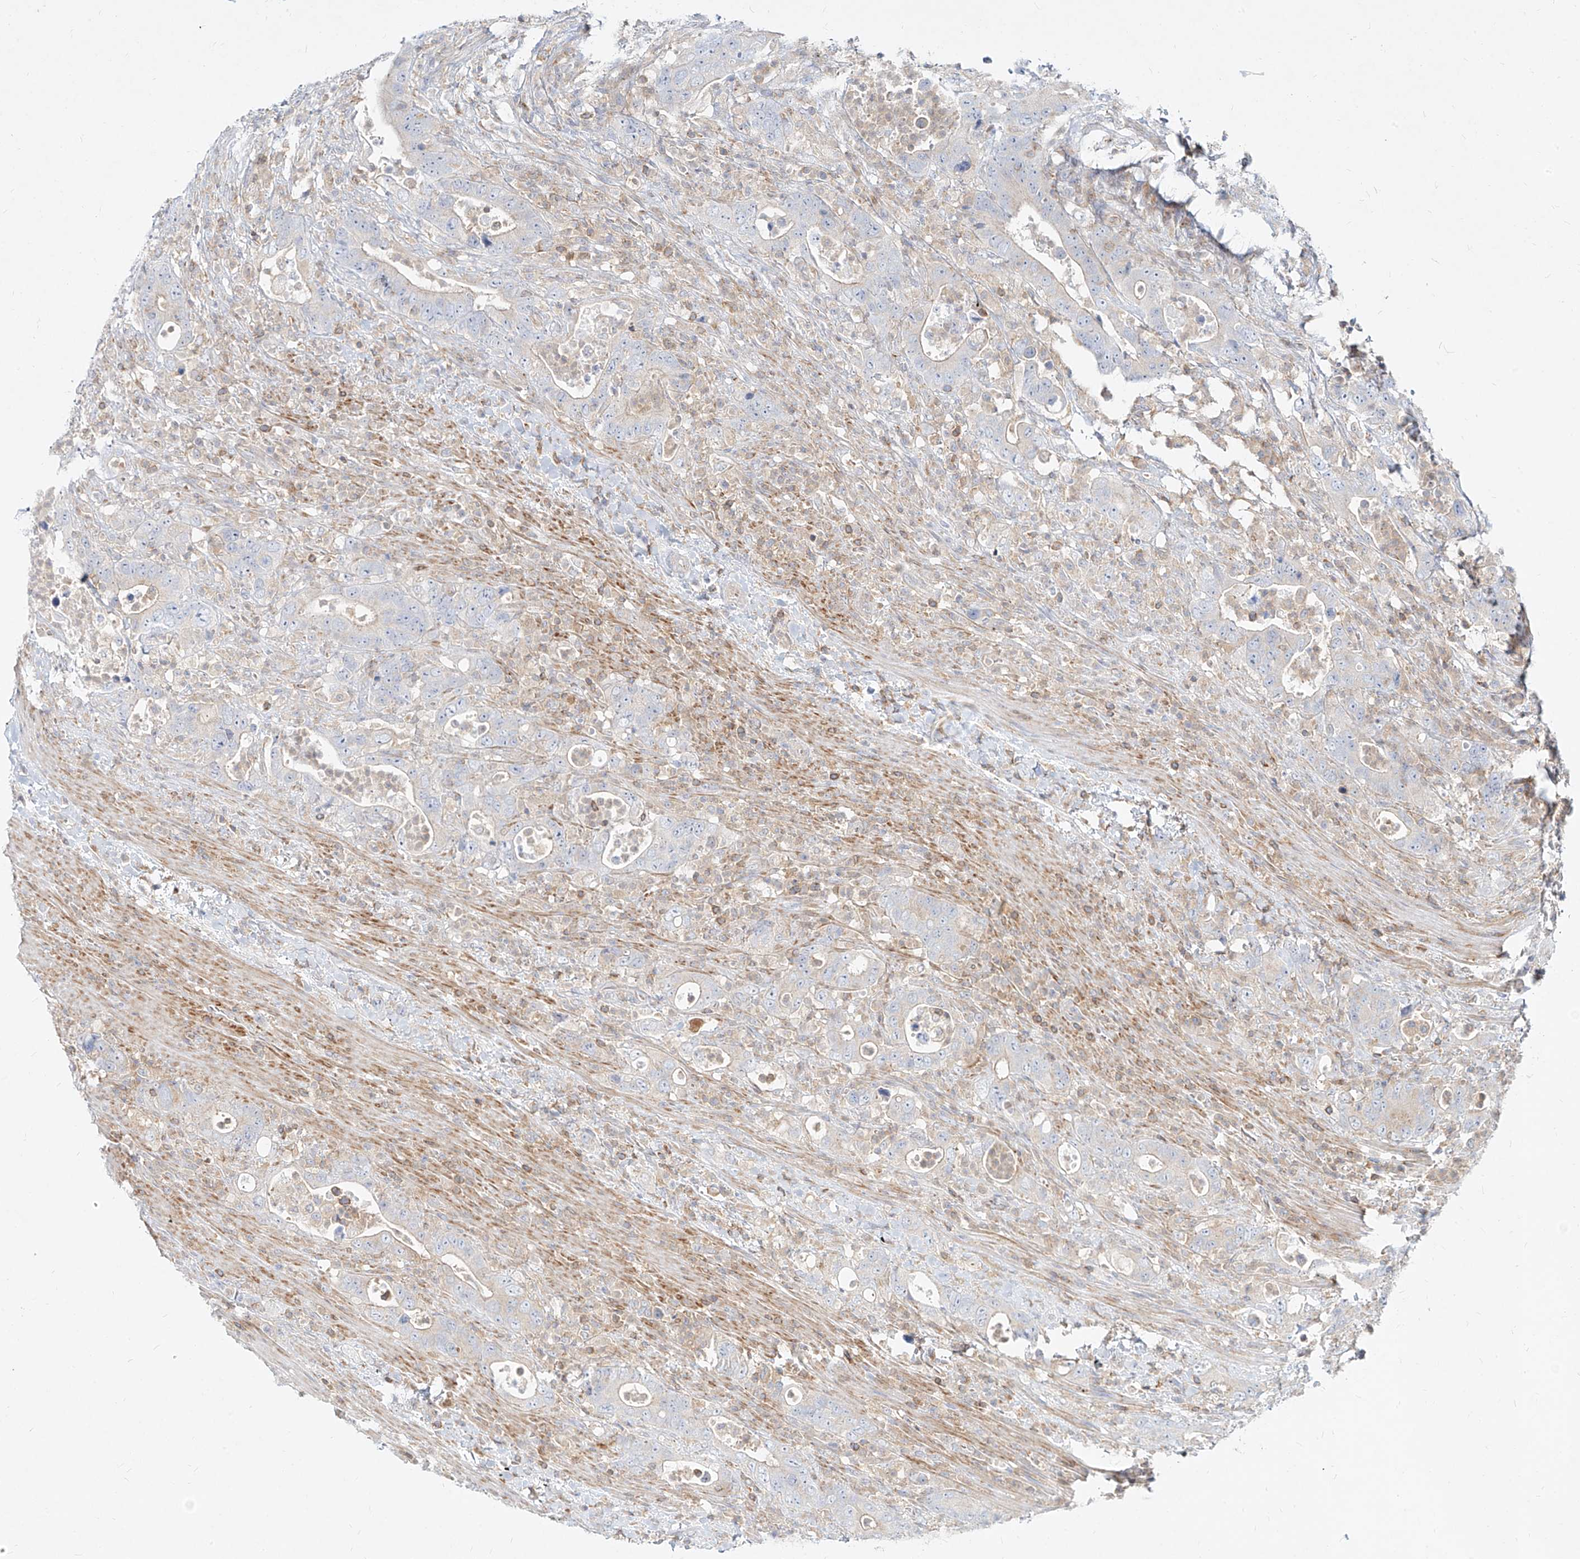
{"staining": {"intensity": "negative", "quantity": "none", "location": "none"}, "tissue": "colorectal cancer", "cell_type": "Tumor cells", "image_type": "cancer", "snomed": [{"axis": "morphology", "description": "Adenocarcinoma, NOS"}, {"axis": "topography", "description": "Colon"}], "caption": "The micrograph demonstrates no significant staining in tumor cells of colorectal cancer.", "gene": "SLC2A12", "patient": {"sex": "female", "age": 75}}